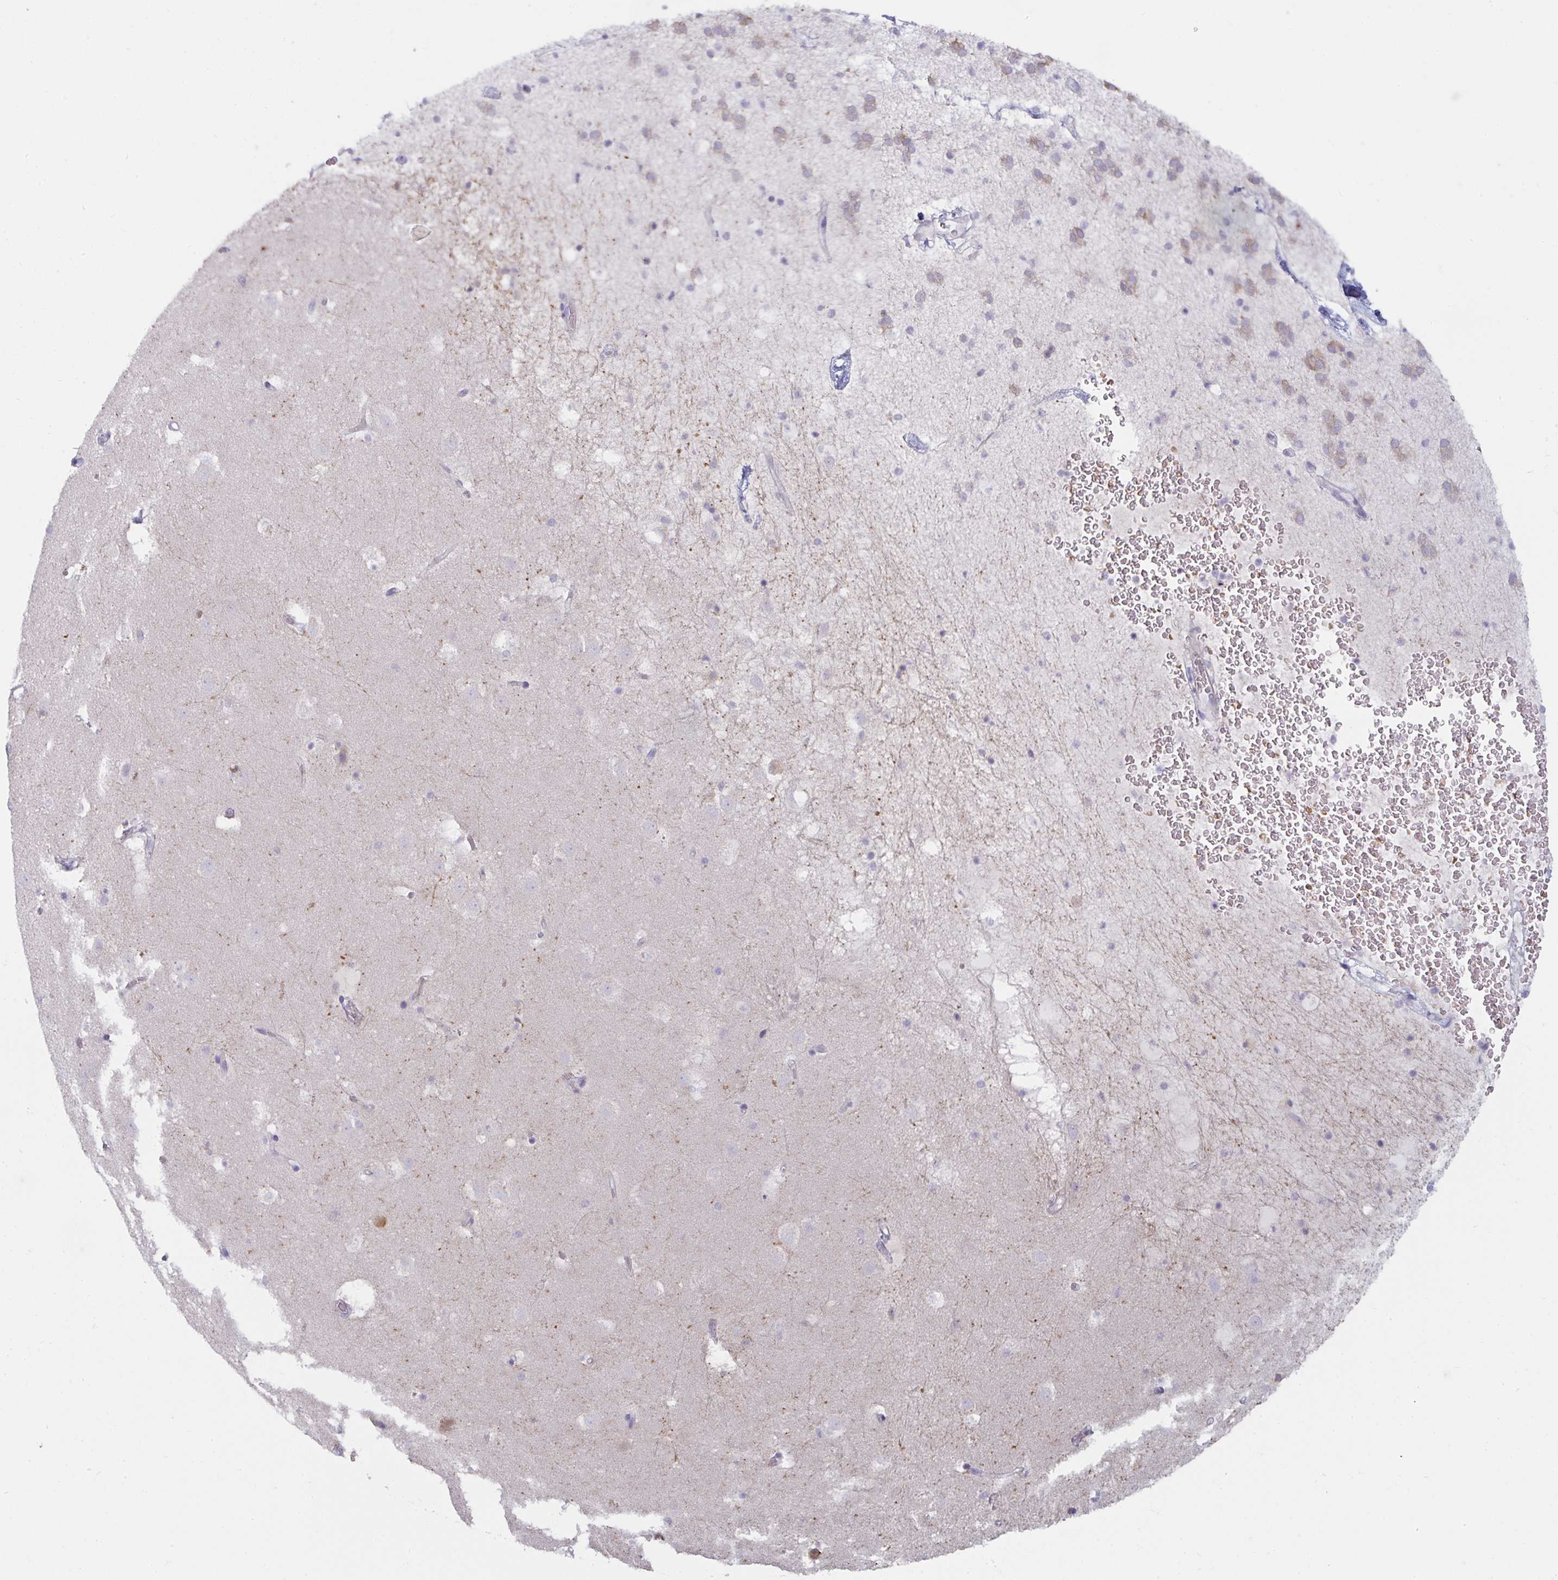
{"staining": {"intensity": "weak", "quantity": "<25%", "location": "cytoplasmic/membranous"}, "tissue": "caudate", "cell_type": "Glial cells", "image_type": "normal", "snomed": [{"axis": "morphology", "description": "Normal tissue, NOS"}, {"axis": "topography", "description": "Lateral ventricle wall"}], "caption": "This histopathology image is of unremarkable caudate stained with IHC to label a protein in brown with the nuclei are counter-stained blue. There is no positivity in glial cells.", "gene": "SHB", "patient": {"sex": "male", "age": 37}}